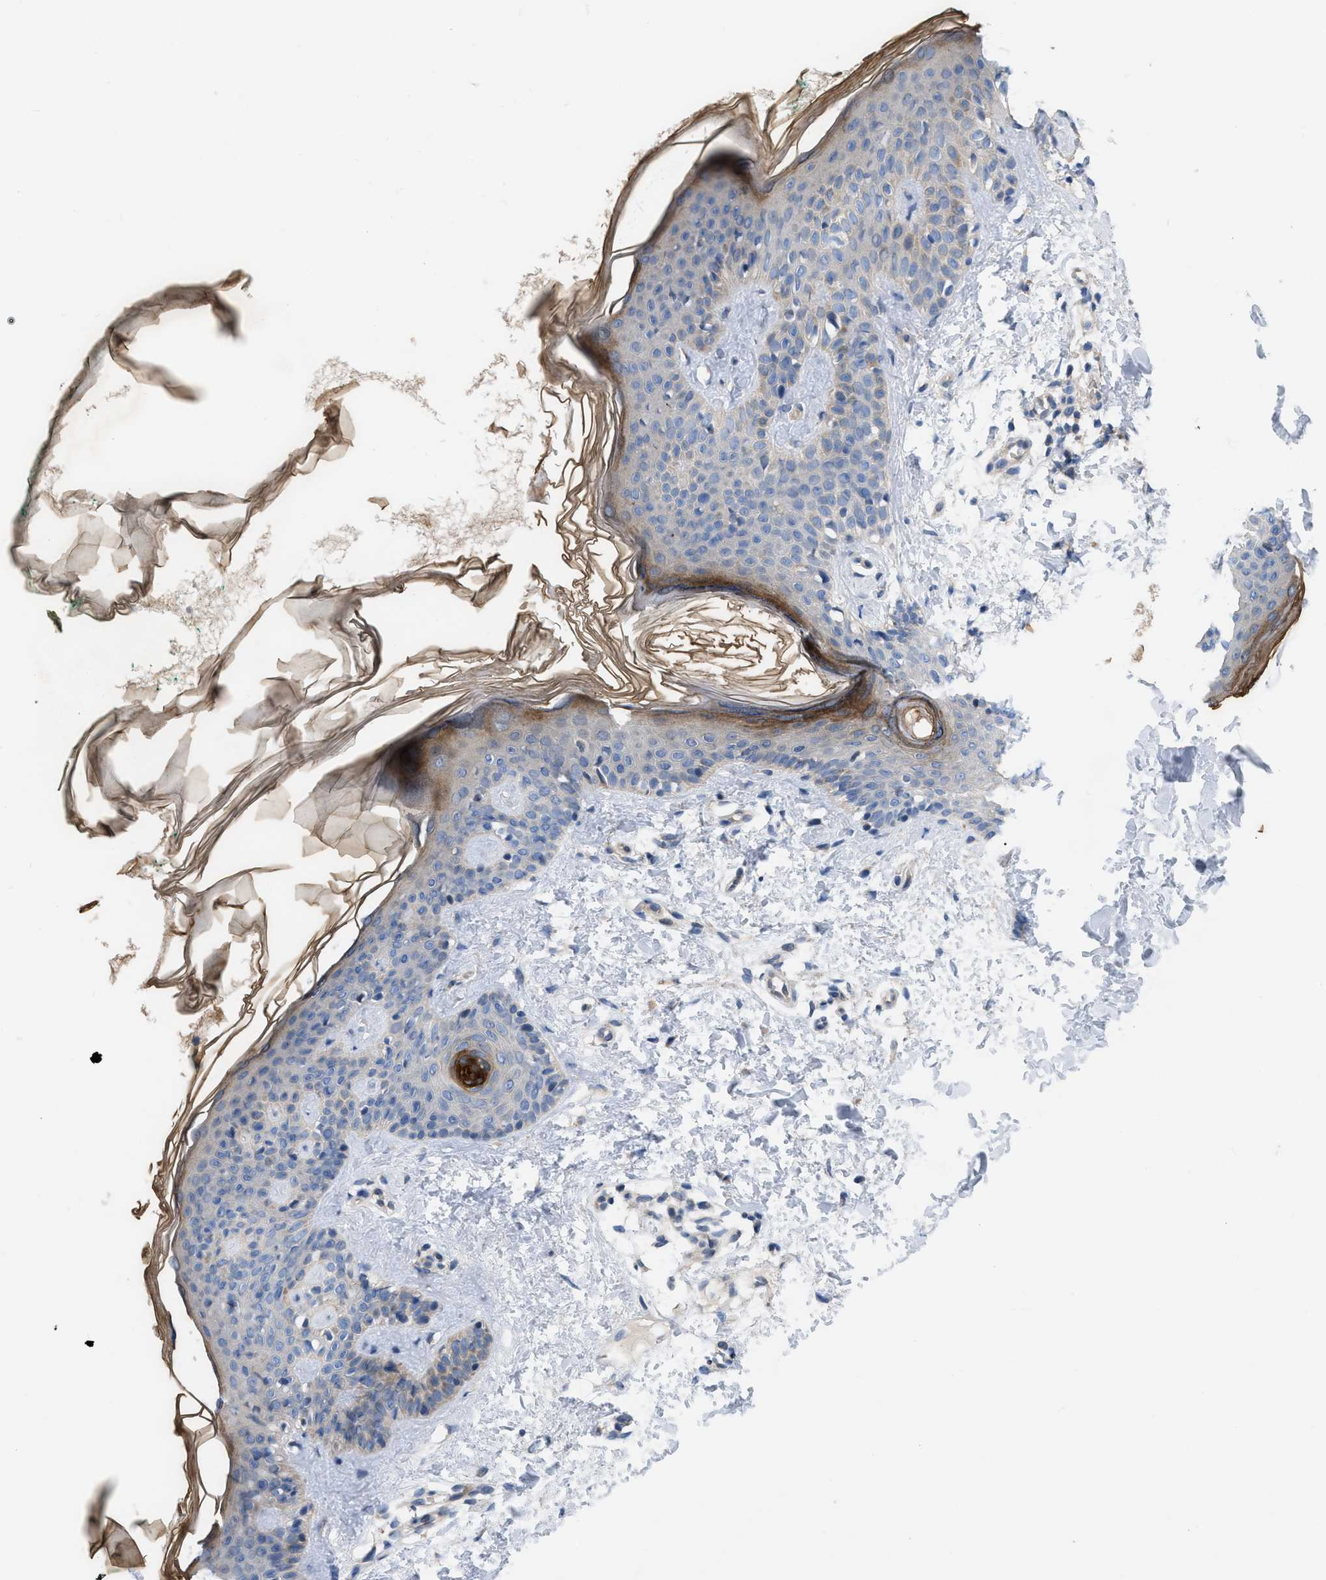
{"staining": {"intensity": "negative", "quantity": "none", "location": "none"}, "tissue": "skin", "cell_type": "Fibroblasts", "image_type": "normal", "snomed": [{"axis": "morphology", "description": "Normal tissue, NOS"}, {"axis": "topography", "description": "Skin"}], "caption": "Immunohistochemistry histopathology image of unremarkable skin: human skin stained with DAB (3,3'-diaminobenzidine) displays no significant protein expression in fibroblasts. (DAB (3,3'-diaminobenzidine) immunohistochemistry with hematoxylin counter stain).", "gene": "NDEL1", "patient": {"sex": "male", "age": 30}}